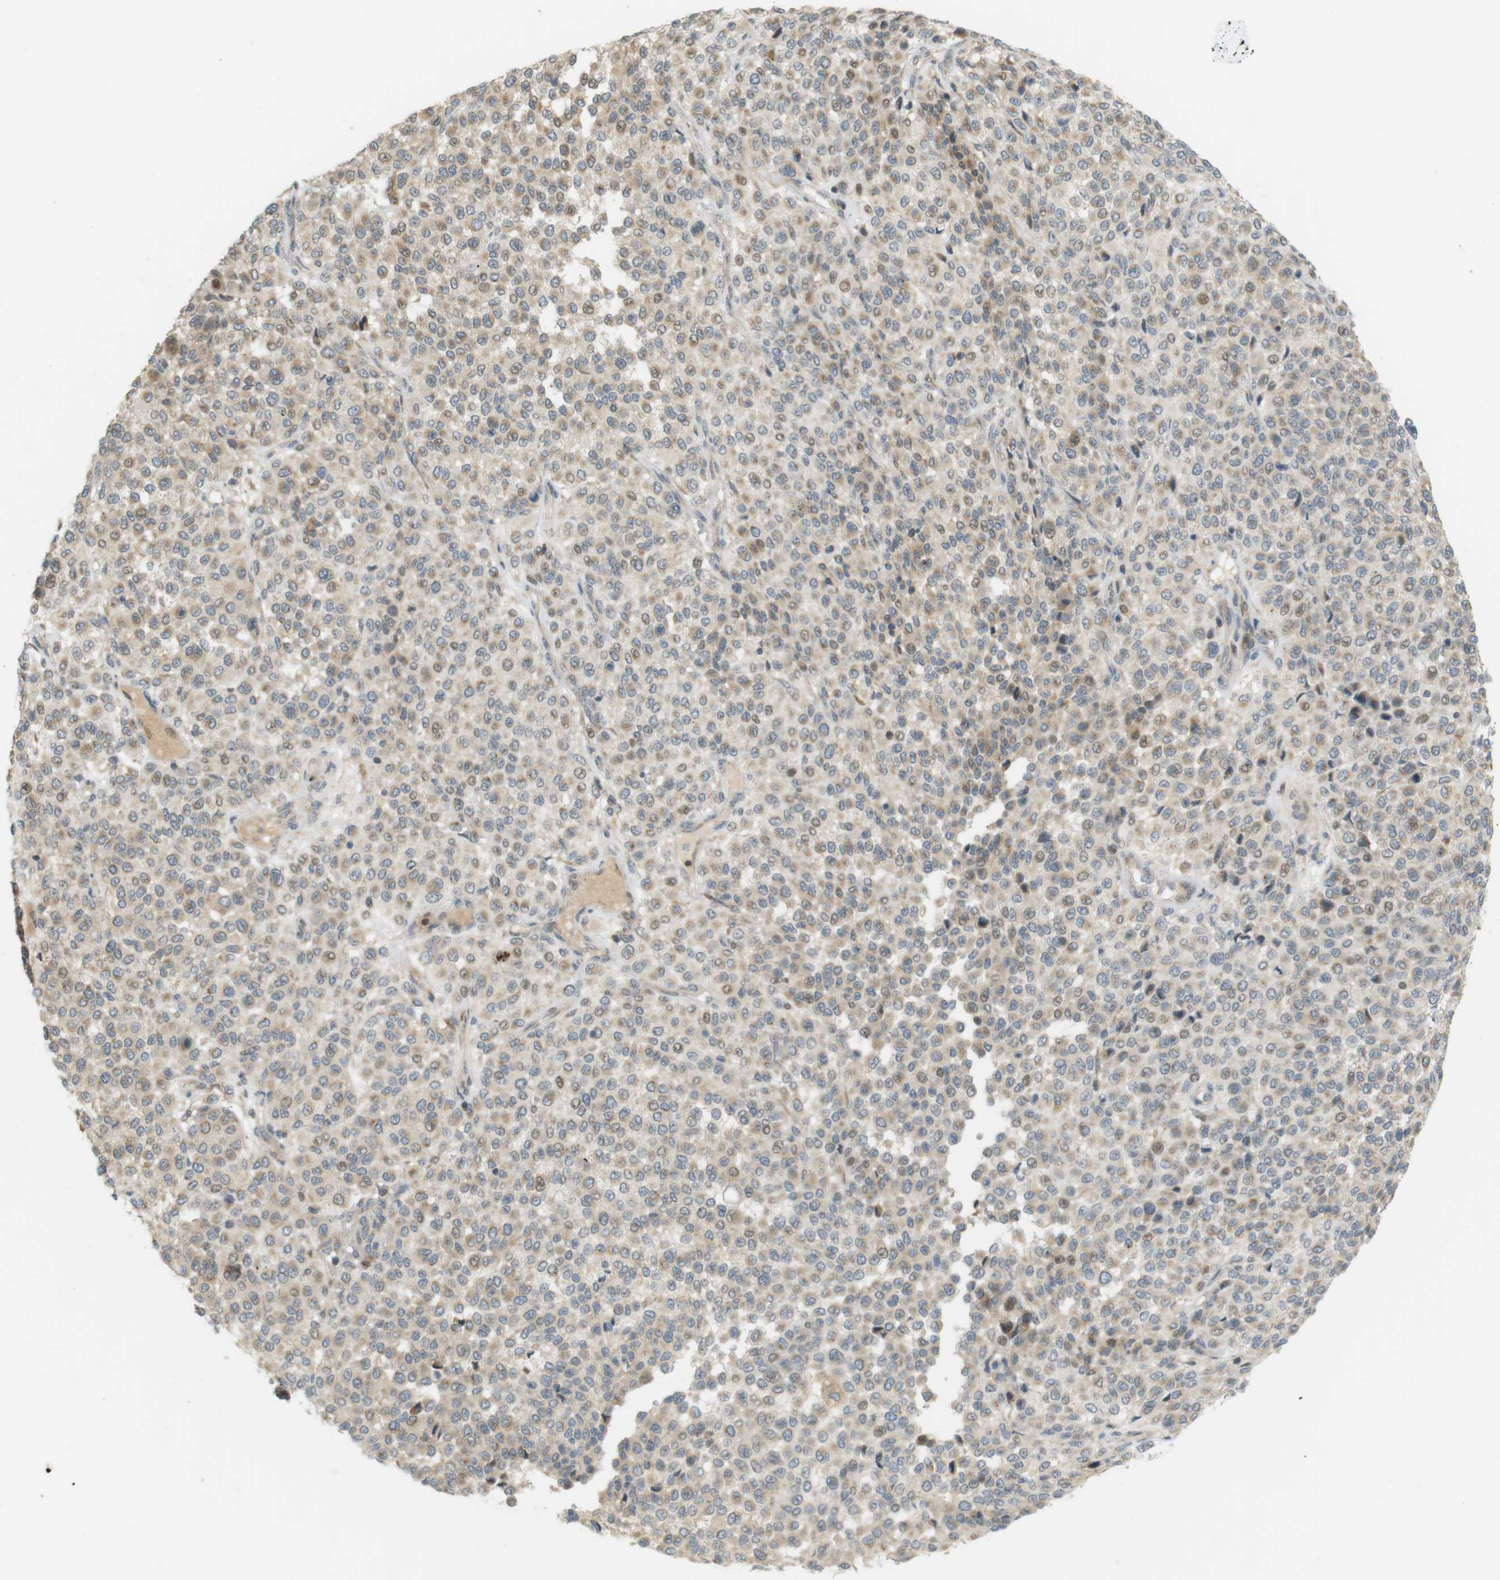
{"staining": {"intensity": "weak", "quantity": ">75%", "location": "cytoplasmic/membranous"}, "tissue": "melanoma", "cell_type": "Tumor cells", "image_type": "cancer", "snomed": [{"axis": "morphology", "description": "Malignant melanoma, Metastatic site"}, {"axis": "topography", "description": "Pancreas"}], "caption": "This is a histology image of immunohistochemistry (IHC) staining of melanoma, which shows weak positivity in the cytoplasmic/membranous of tumor cells.", "gene": "CLRN3", "patient": {"sex": "female", "age": 30}}